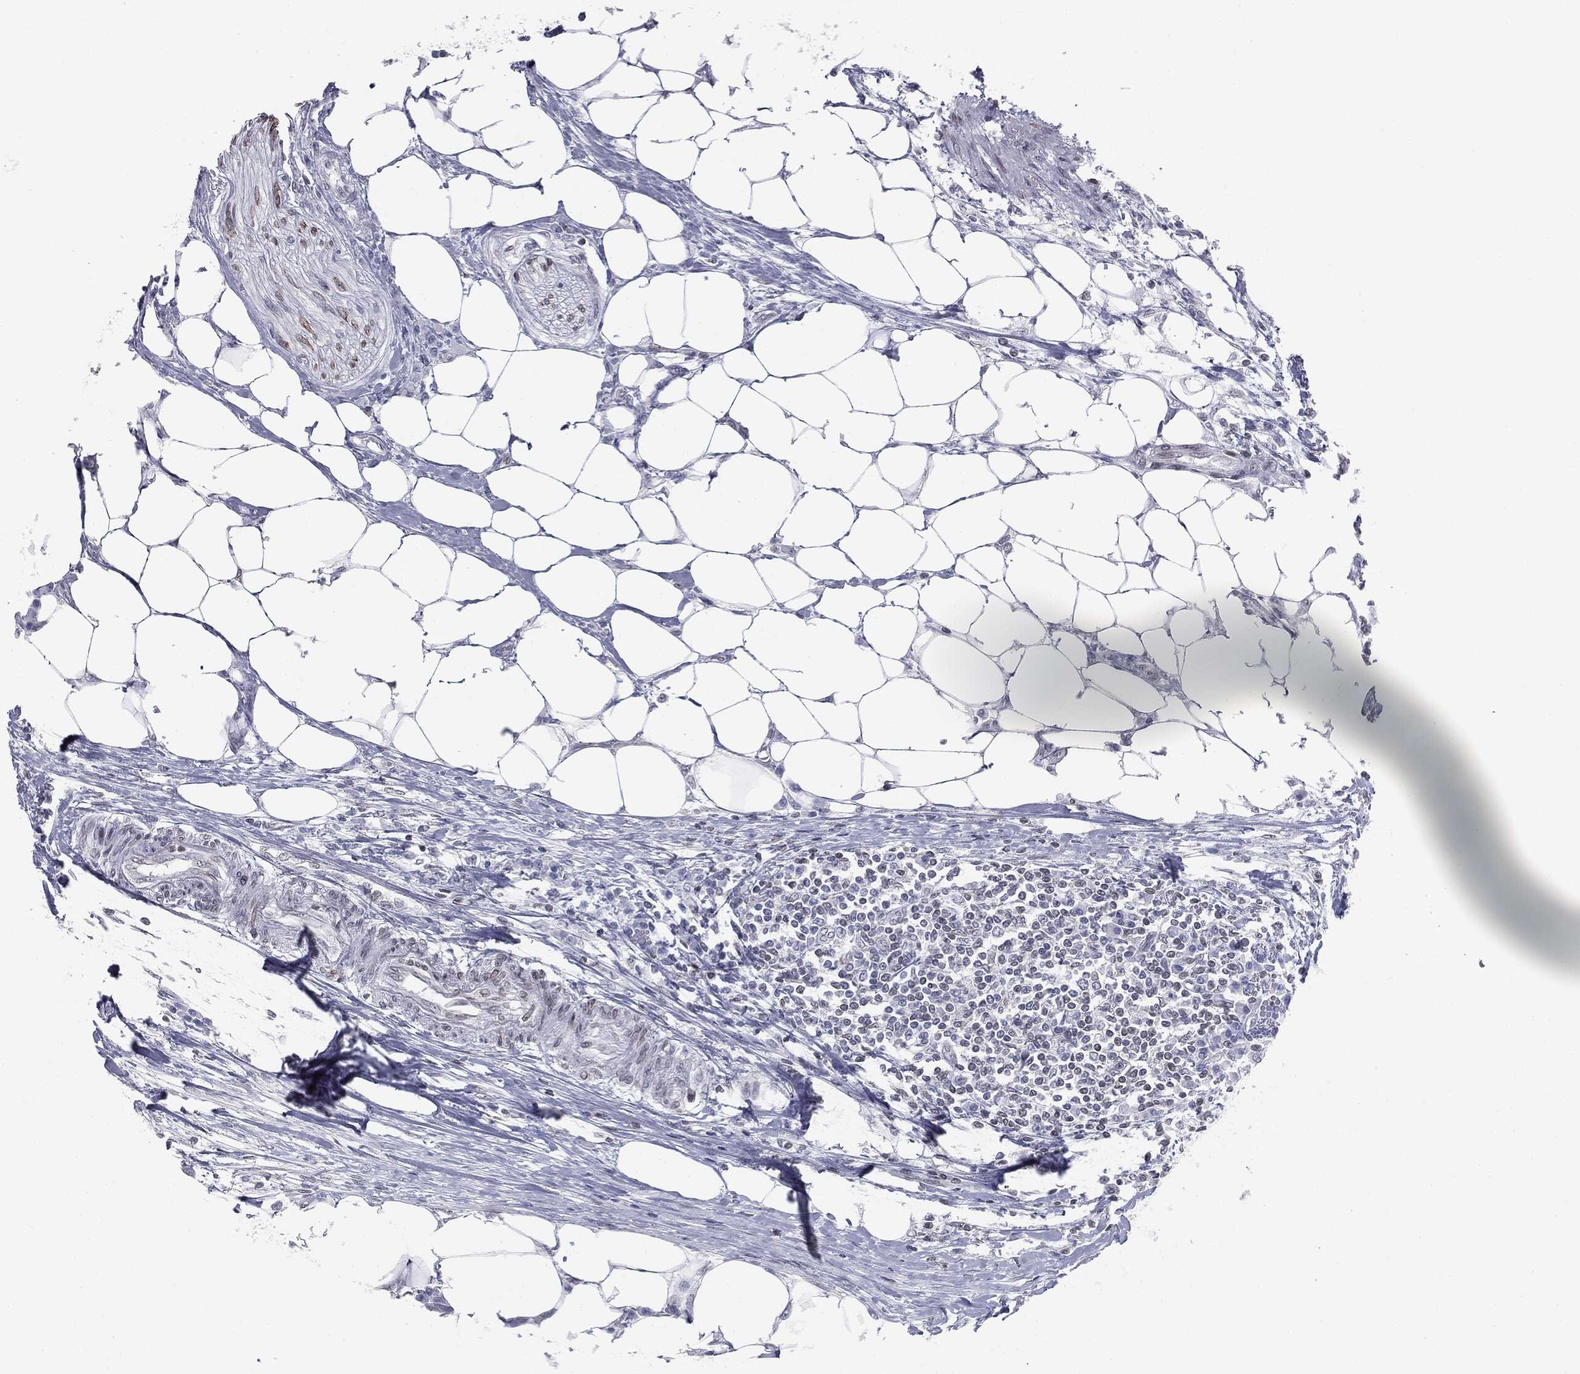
{"staining": {"intensity": "negative", "quantity": "none", "location": "none"}, "tissue": "colorectal cancer", "cell_type": "Tumor cells", "image_type": "cancer", "snomed": [{"axis": "morphology", "description": "Adenocarcinoma, NOS"}, {"axis": "topography", "description": "Colon"}], "caption": "DAB immunohistochemical staining of human adenocarcinoma (colorectal) demonstrates no significant positivity in tumor cells.", "gene": "ALDOB", "patient": {"sex": "male", "age": 71}}